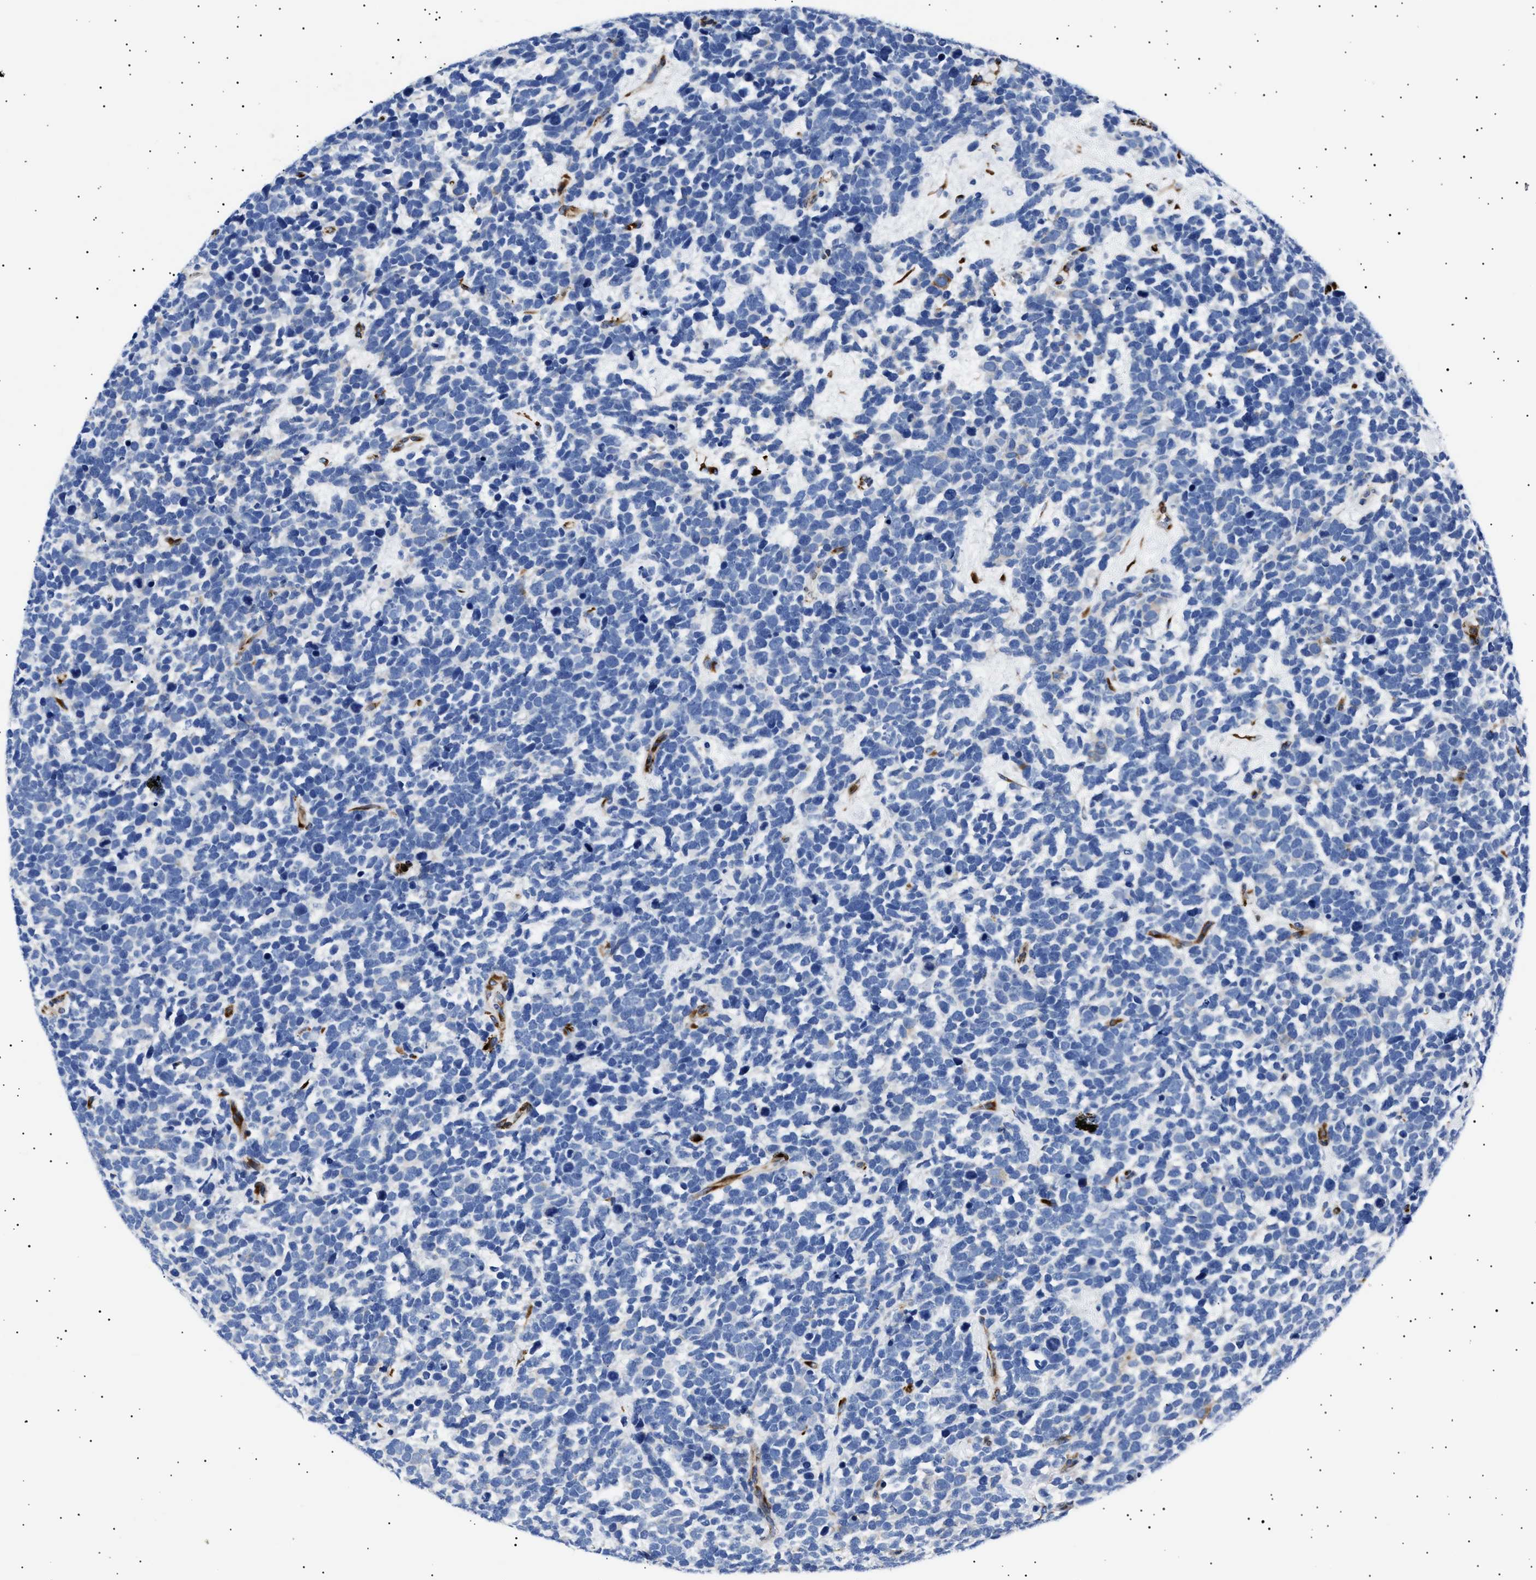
{"staining": {"intensity": "negative", "quantity": "none", "location": "none"}, "tissue": "urothelial cancer", "cell_type": "Tumor cells", "image_type": "cancer", "snomed": [{"axis": "morphology", "description": "Urothelial carcinoma, High grade"}, {"axis": "topography", "description": "Urinary bladder"}], "caption": "Immunohistochemistry of human urothelial carcinoma (high-grade) displays no positivity in tumor cells. Nuclei are stained in blue.", "gene": "HEMGN", "patient": {"sex": "female", "age": 82}}